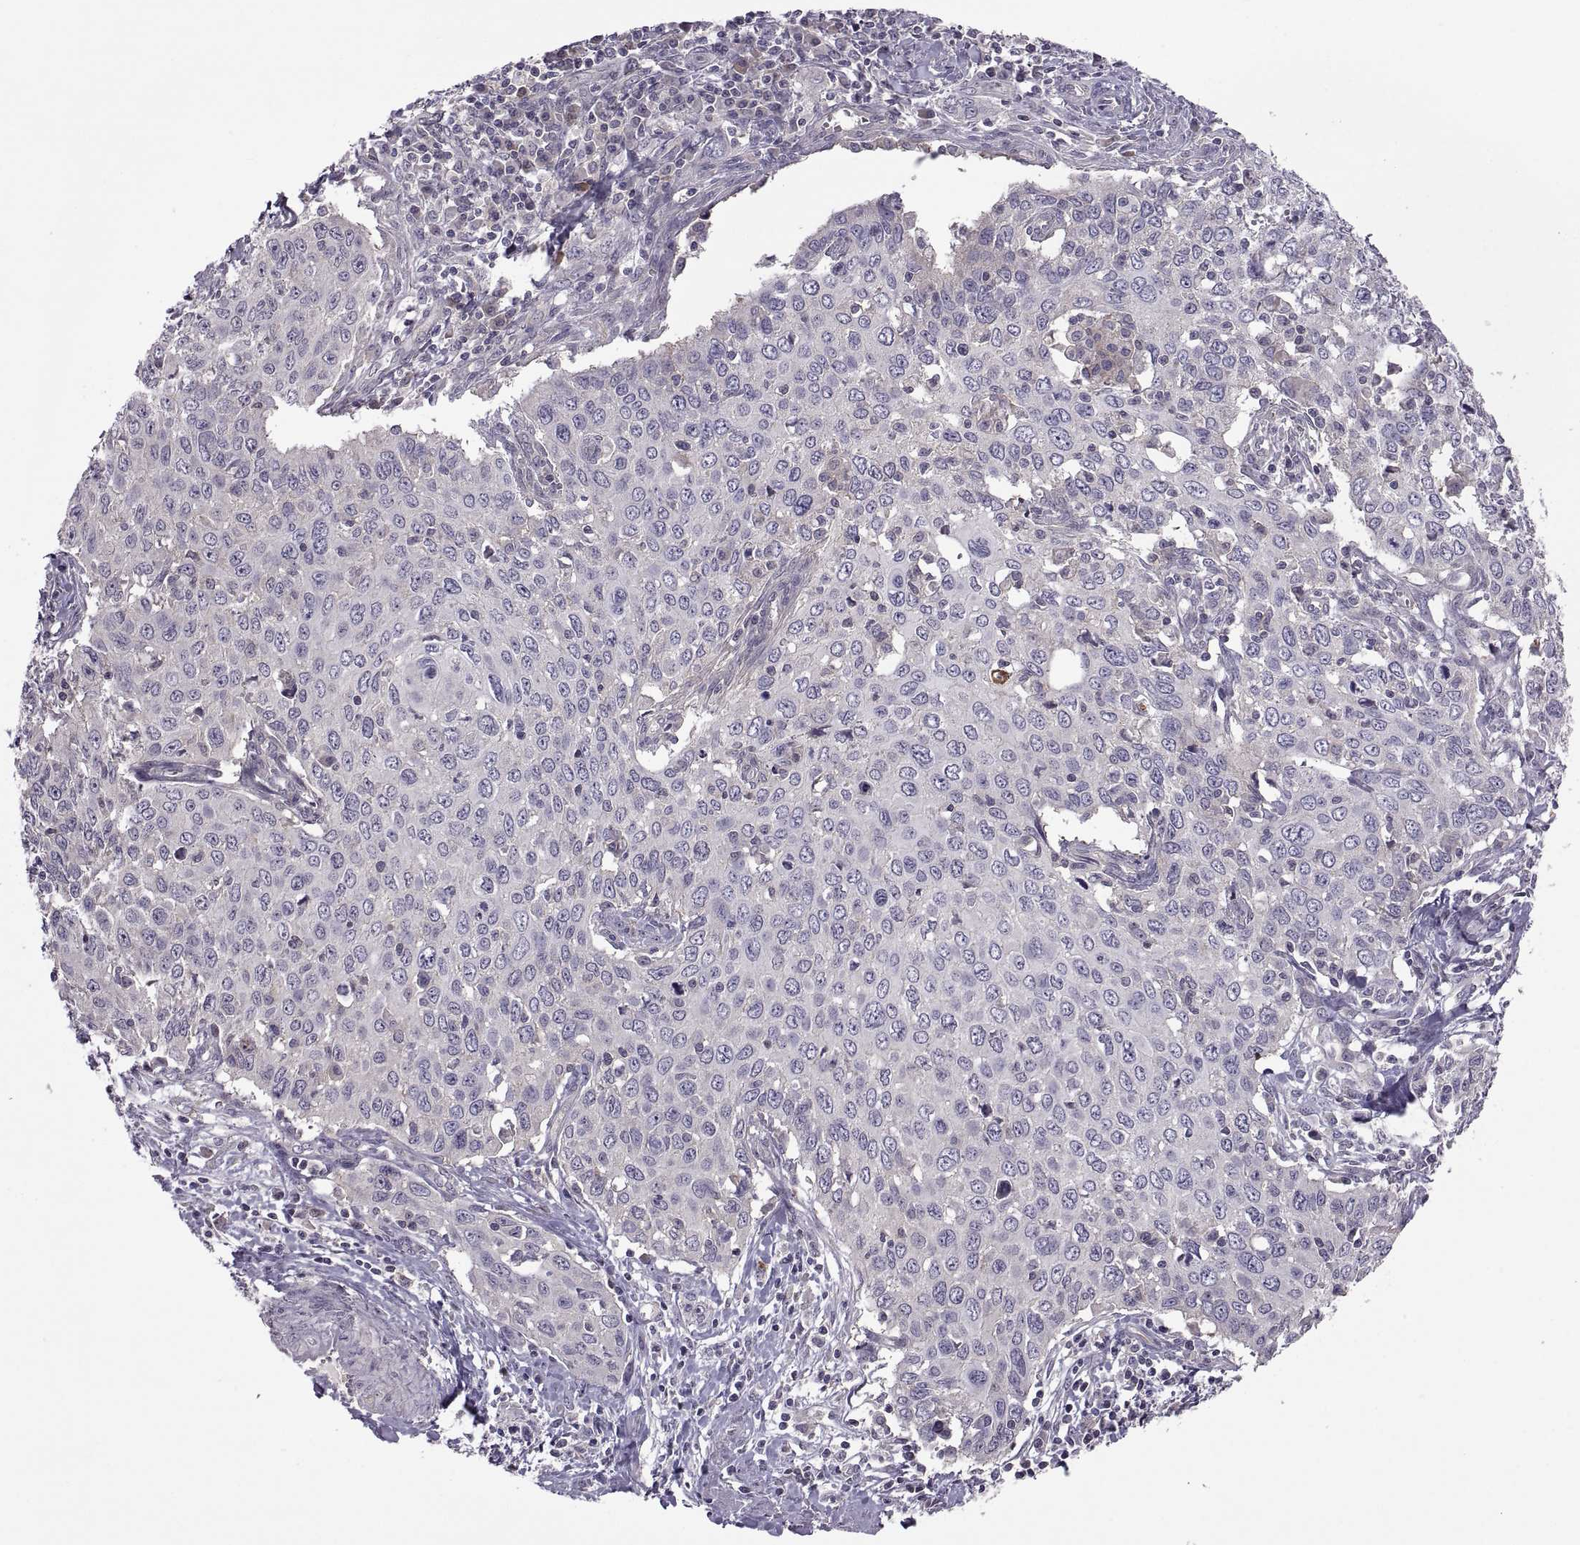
{"staining": {"intensity": "negative", "quantity": "none", "location": "none"}, "tissue": "cervical cancer", "cell_type": "Tumor cells", "image_type": "cancer", "snomed": [{"axis": "morphology", "description": "Squamous cell carcinoma, NOS"}, {"axis": "topography", "description": "Cervix"}], "caption": "Protein analysis of cervical squamous cell carcinoma exhibits no significant staining in tumor cells.", "gene": "NMNAT2", "patient": {"sex": "female", "age": 38}}